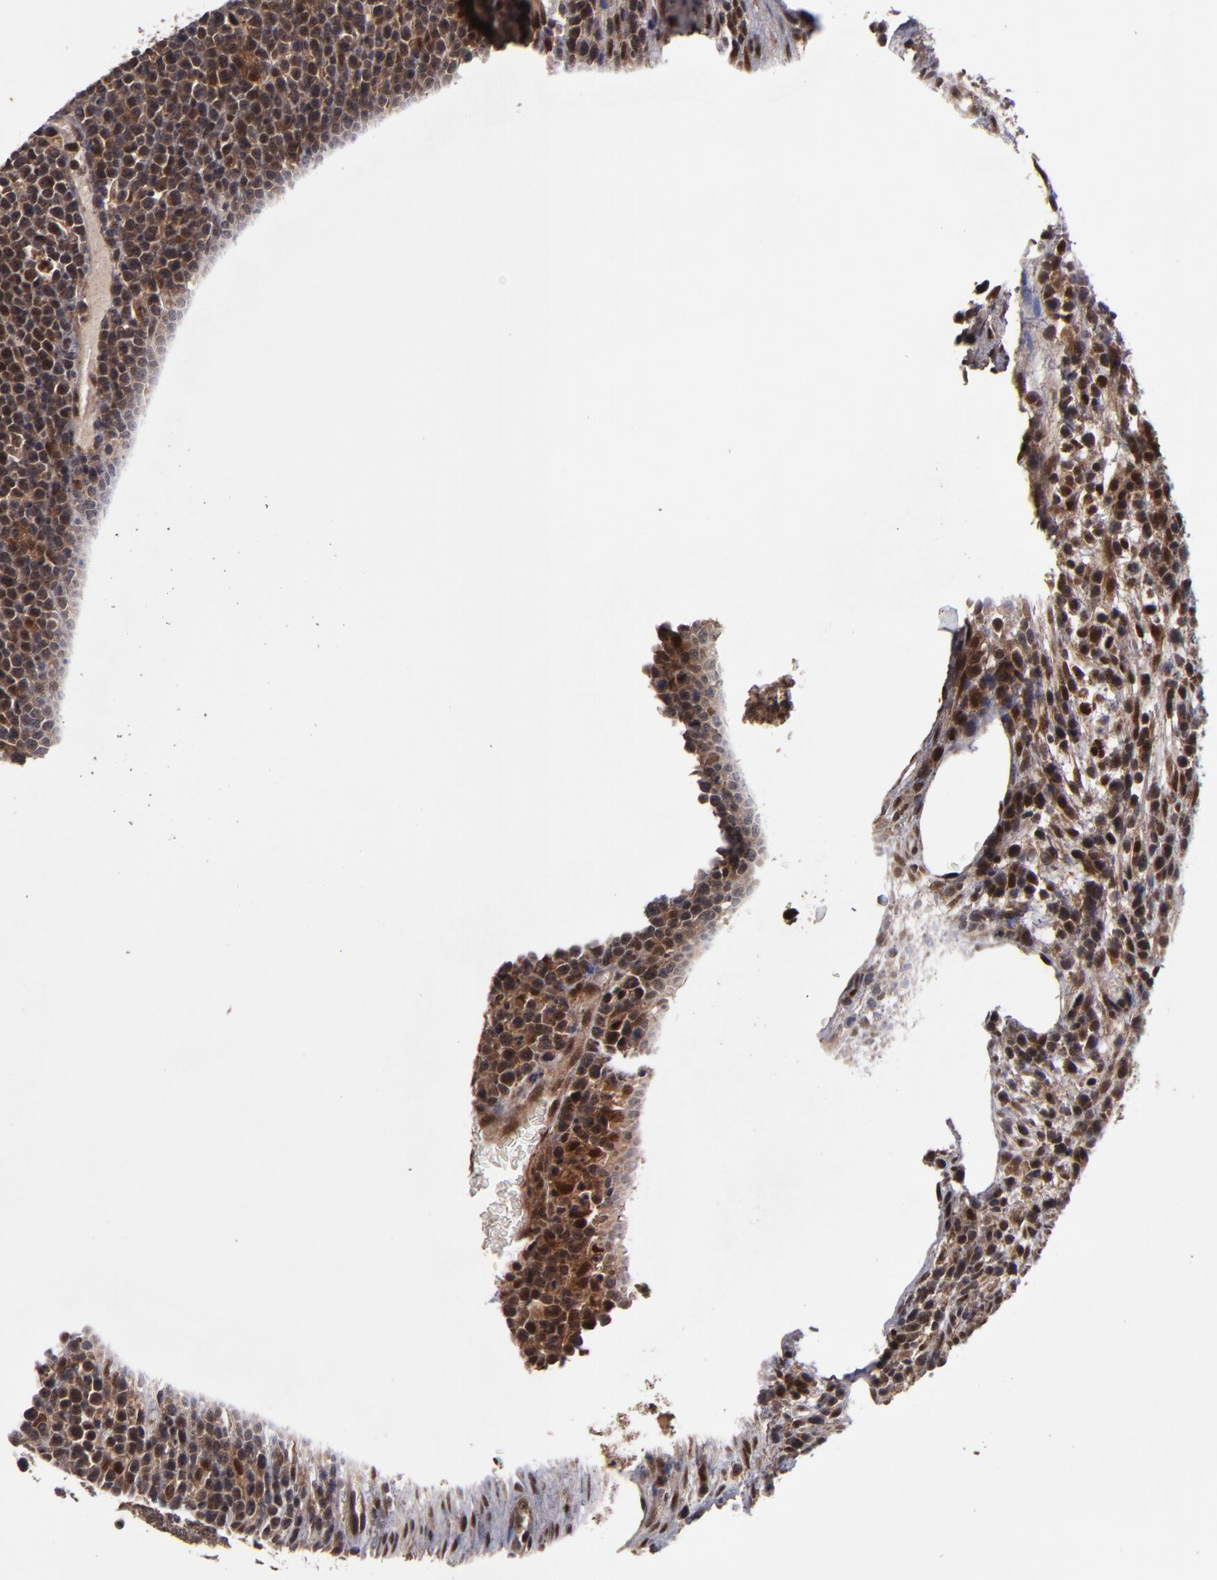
{"staining": {"intensity": "weak", "quantity": ">75%", "location": "cytoplasmic/membranous"}, "tissue": "lymphoma", "cell_type": "Tumor cells", "image_type": "cancer", "snomed": [{"axis": "morphology", "description": "Malignant lymphoma, non-Hodgkin's type, High grade"}, {"axis": "topography", "description": "Ovary"}], "caption": "Human lymphoma stained with a brown dye reveals weak cytoplasmic/membranous positive positivity in approximately >75% of tumor cells.", "gene": "CUL5", "patient": {"sex": "female", "age": 56}}